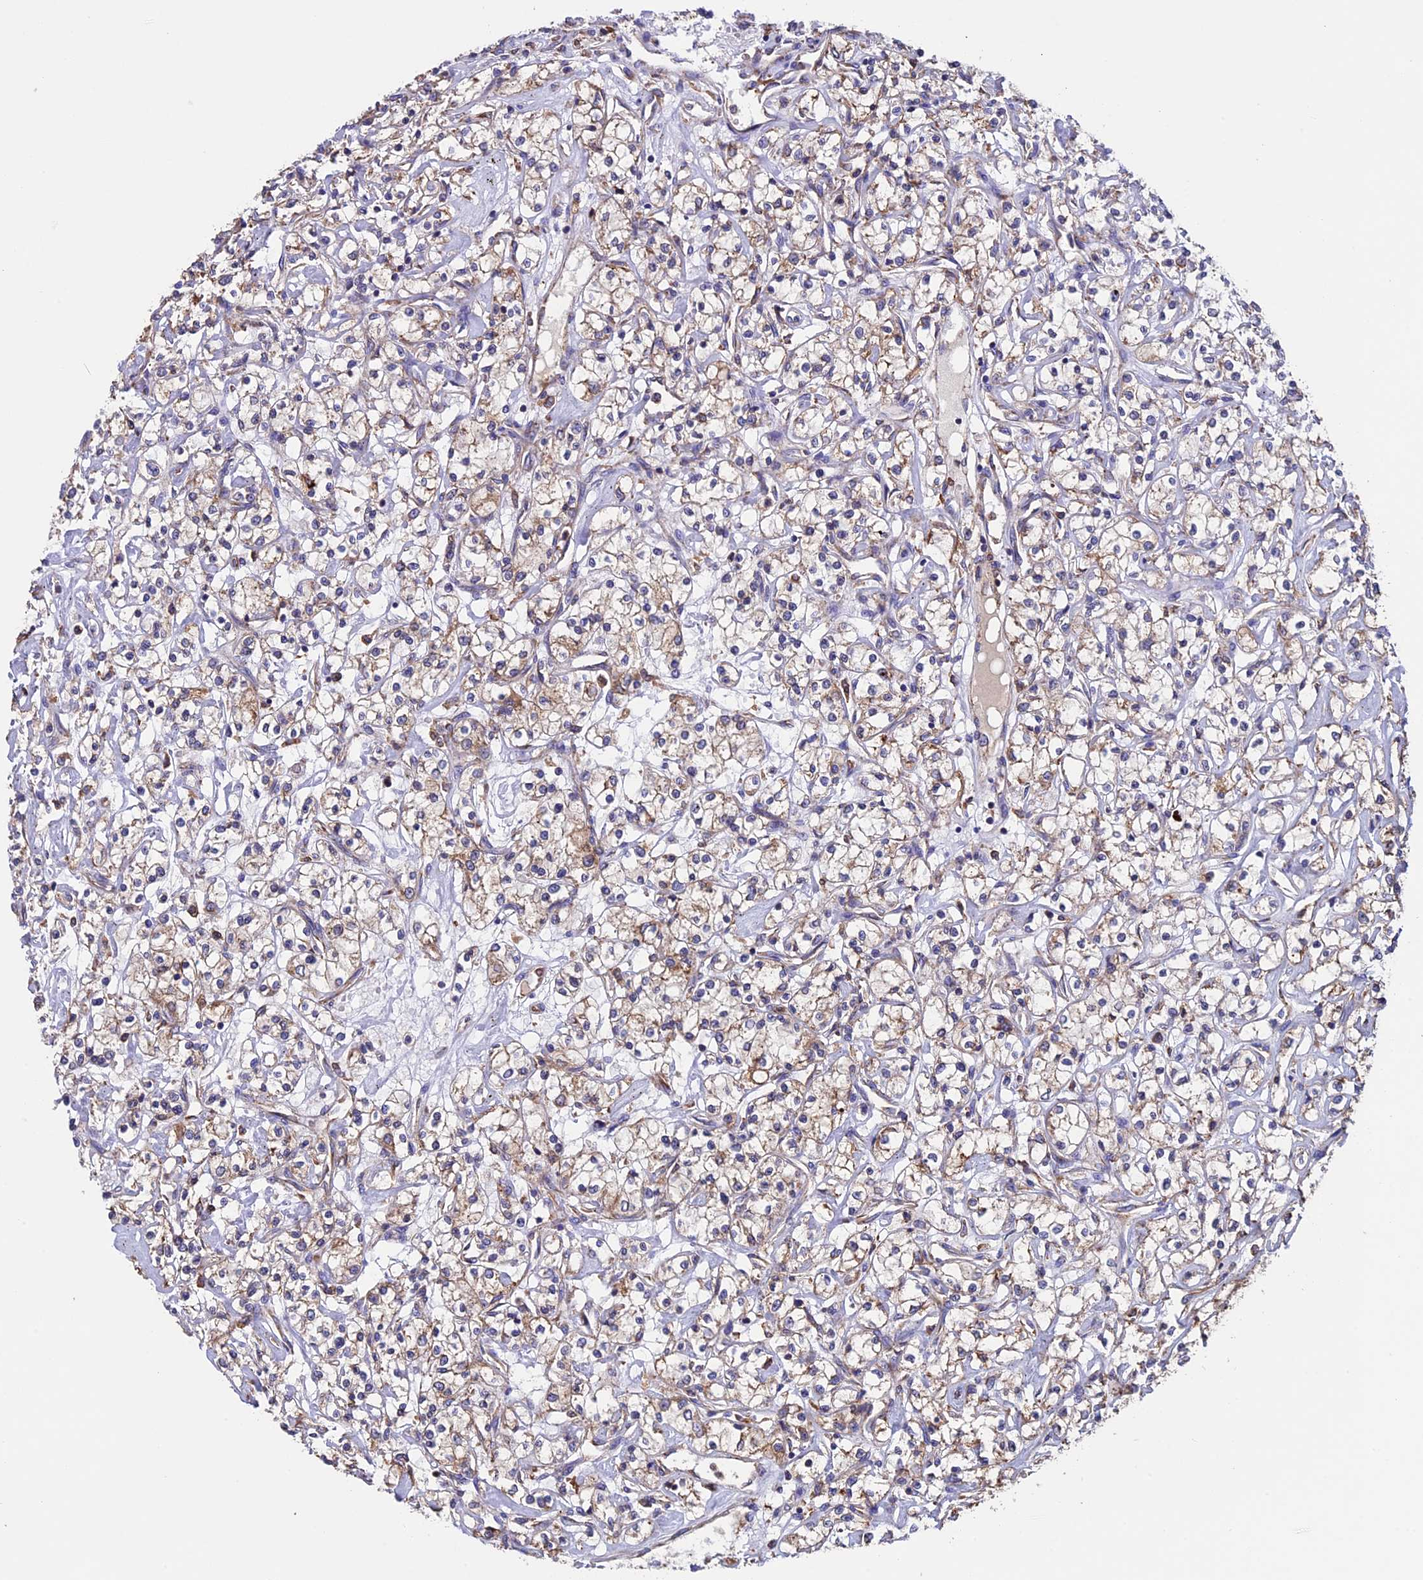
{"staining": {"intensity": "moderate", "quantity": "25%-75%", "location": "cytoplasmic/membranous"}, "tissue": "renal cancer", "cell_type": "Tumor cells", "image_type": "cancer", "snomed": [{"axis": "morphology", "description": "Adenocarcinoma, NOS"}, {"axis": "topography", "description": "Kidney"}], "caption": "Immunohistochemistry (IHC) (DAB) staining of human adenocarcinoma (renal) displays moderate cytoplasmic/membranous protein positivity in about 25%-75% of tumor cells.", "gene": "BTBD3", "patient": {"sex": "female", "age": 59}}